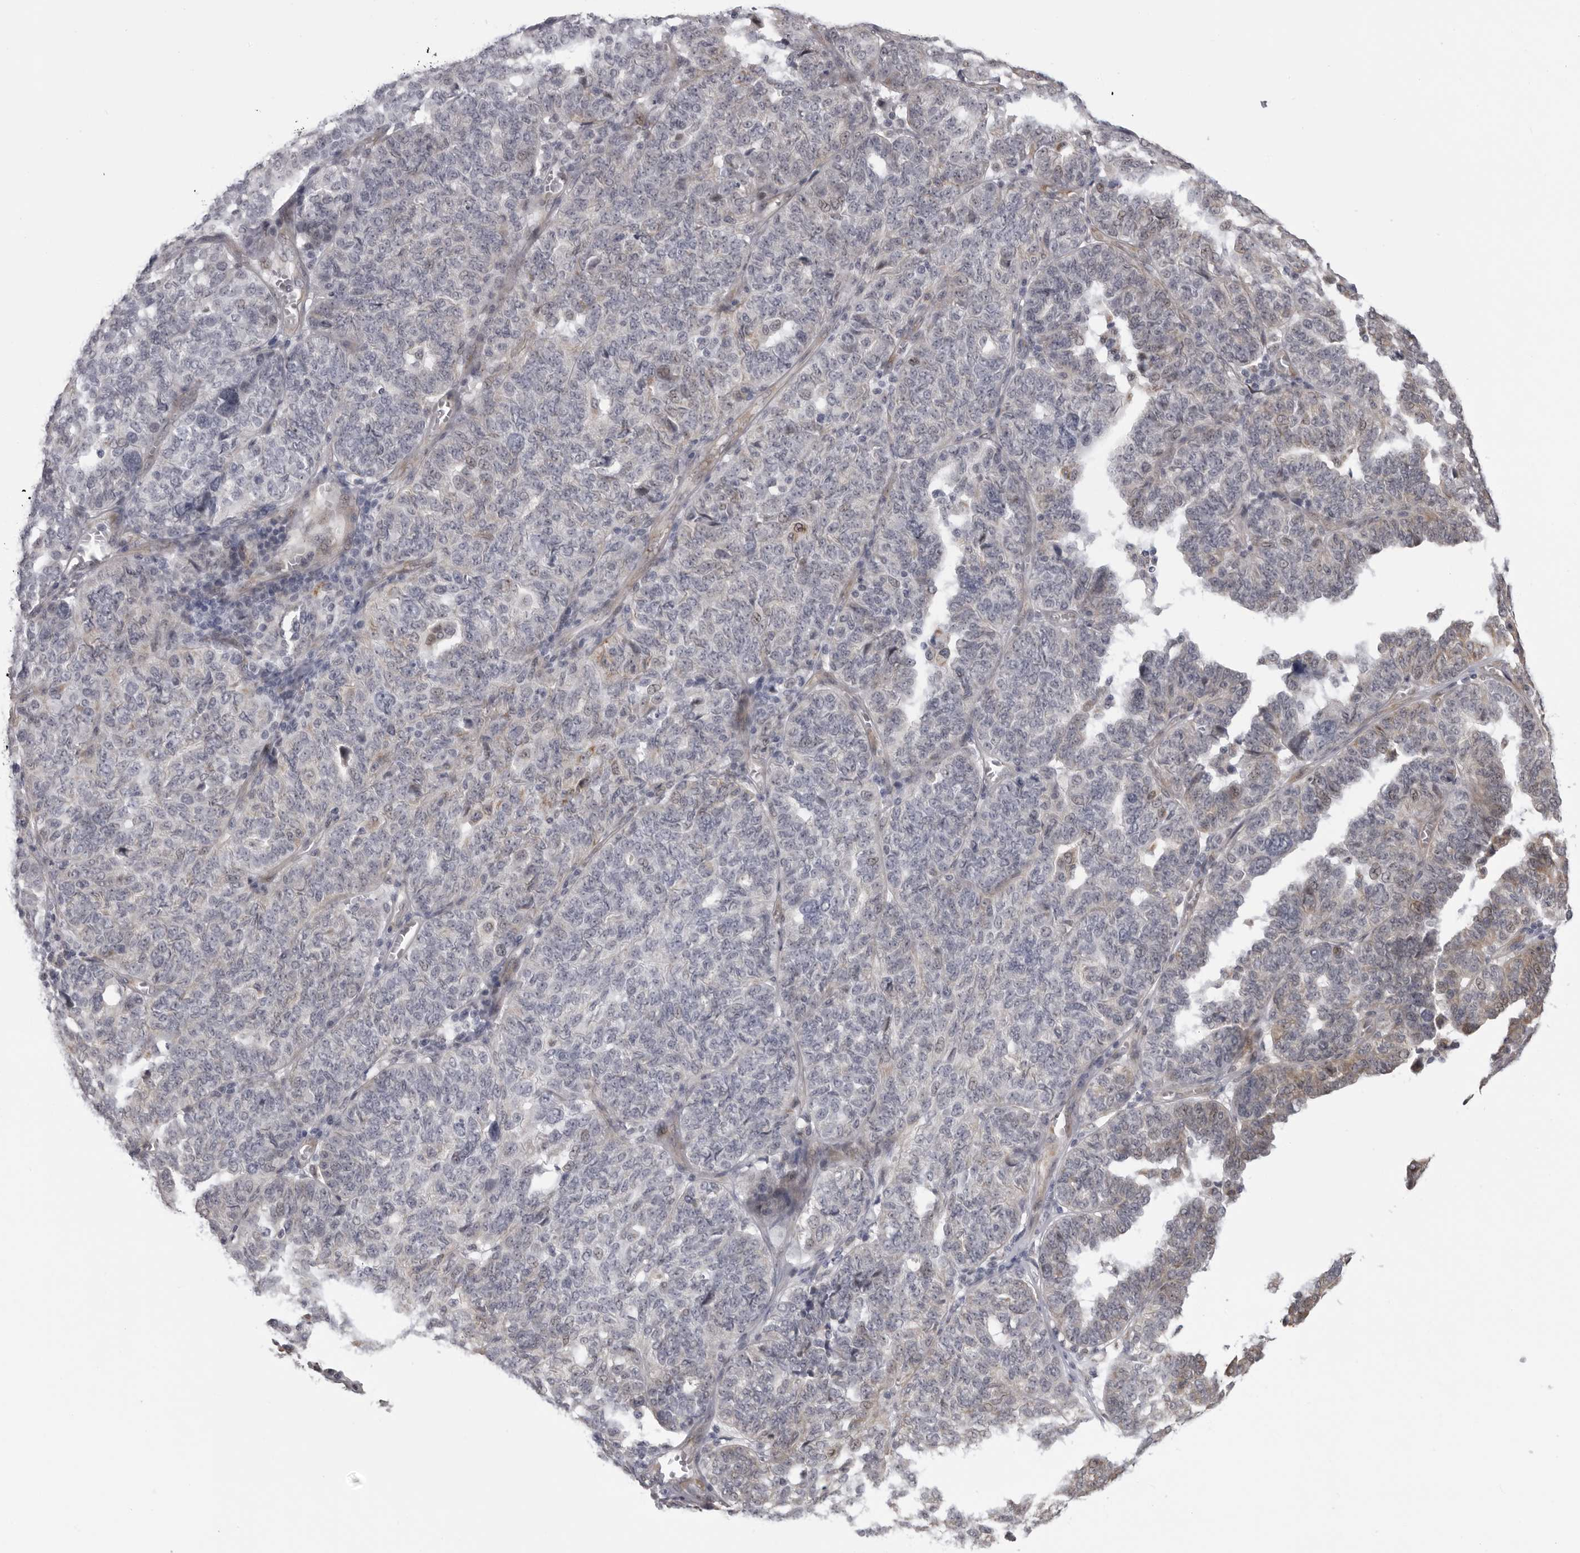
{"staining": {"intensity": "negative", "quantity": "none", "location": "none"}, "tissue": "ovarian cancer", "cell_type": "Tumor cells", "image_type": "cancer", "snomed": [{"axis": "morphology", "description": "Cystadenocarcinoma, serous, NOS"}, {"axis": "topography", "description": "Ovary"}], "caption": "This image is of serous cystadenocarcinoma (ovarian) stained with immunohistochemistry (IHC) to label a protein in brown with the nuclei are counter-stained blue. There is no positivity in tumor cells.", "gene": "DNAH14", "patient": {"sex": "female", "age": 59}}